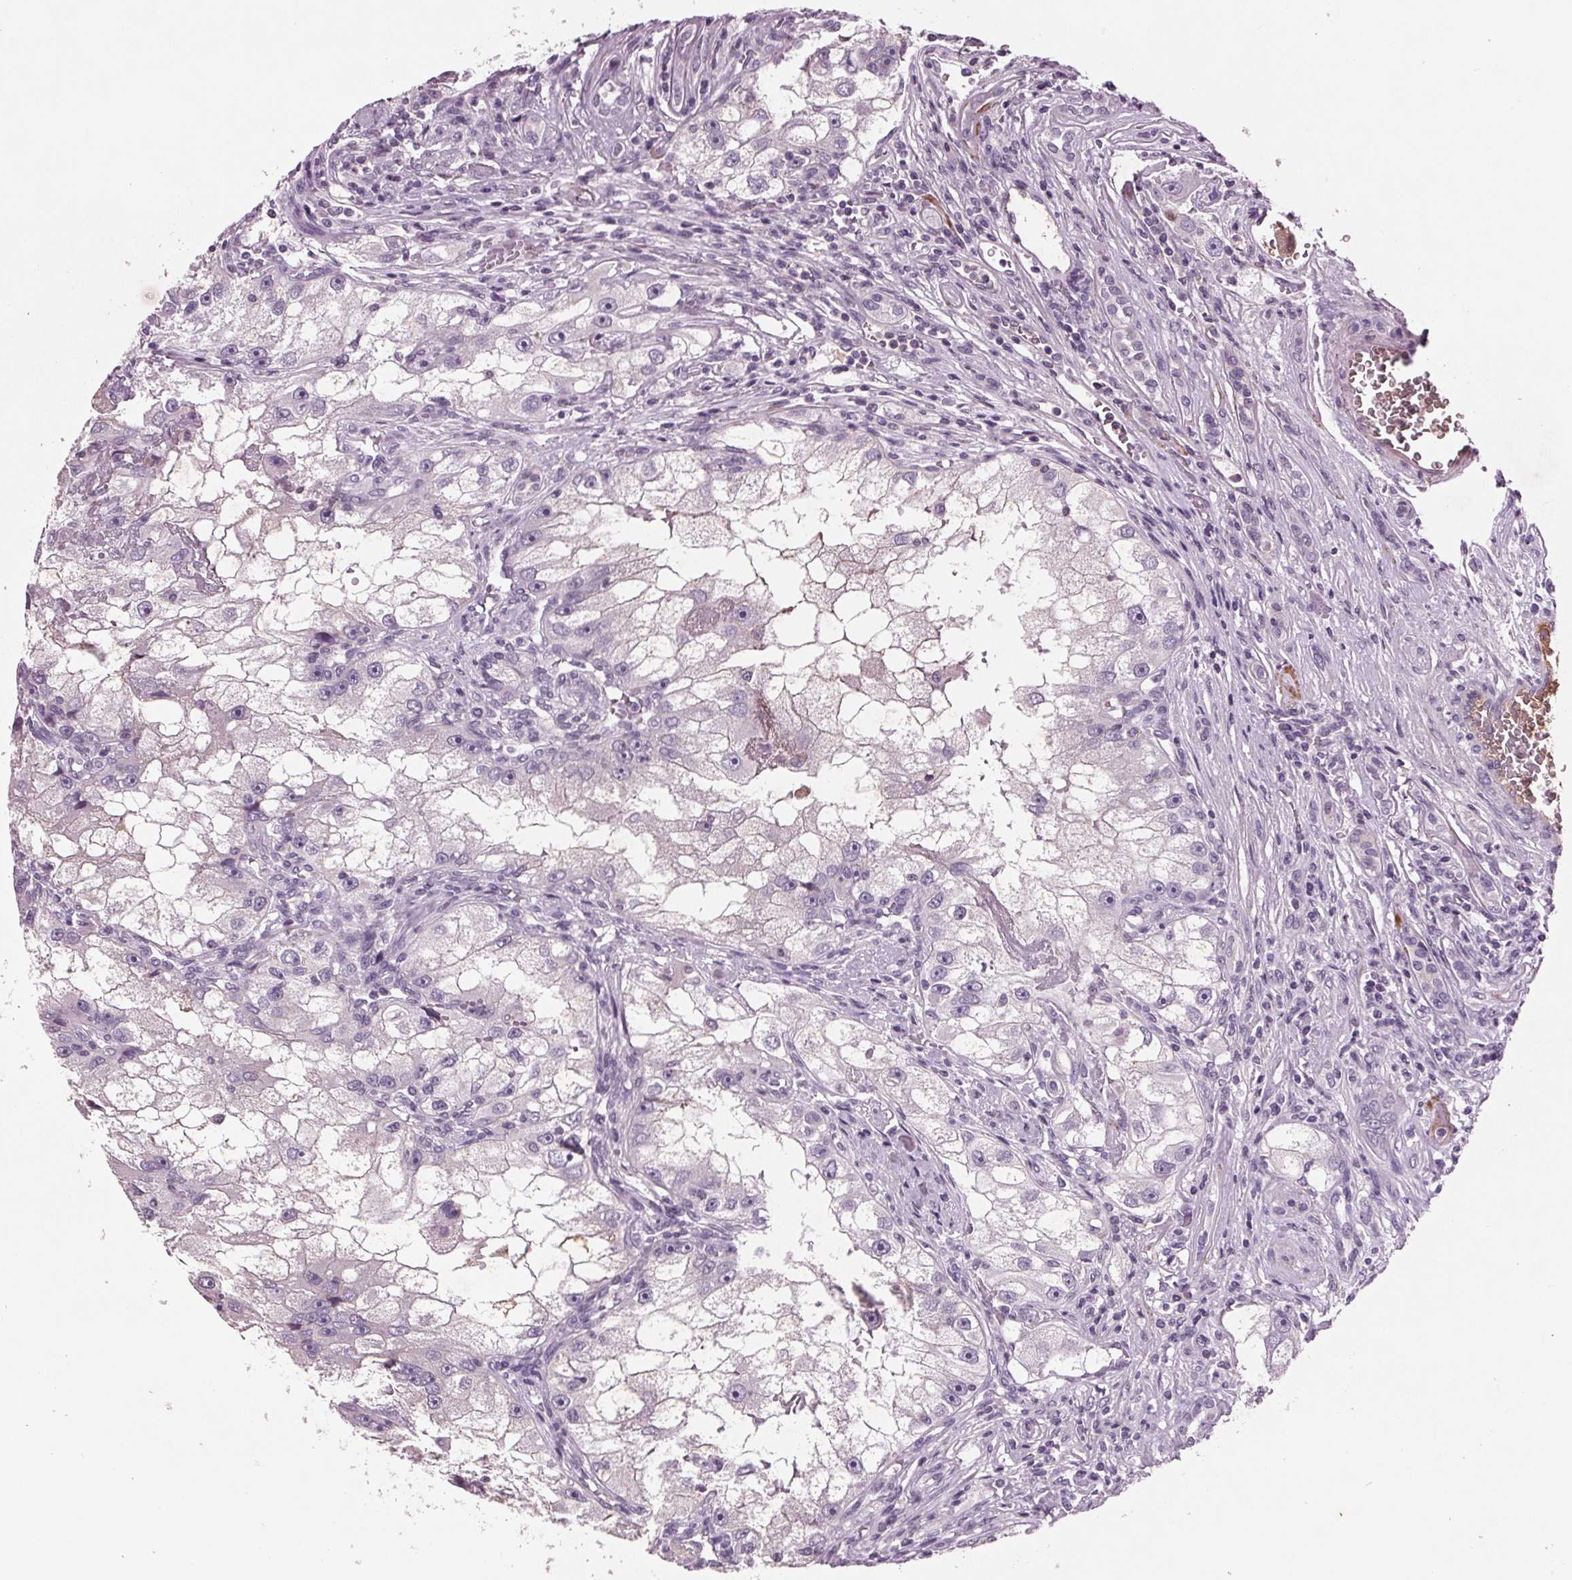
{"staining": {"intensity": "negative", "quantity": "none", "location": "none"}, "tissue": "renal cancer", "cell_type": "Tumor cells", "image_type": "cancer", "snomed": [{"axis": "morphology", "description": "Adenocarcinoma, NOS"}, {"axis": "topography", "description": "Kidney"}], "caption": "Tumor cells are negative for brown protein staining in renal cancer.", "gene": "C6", "patient": {"sex": "male", "age": 63}}